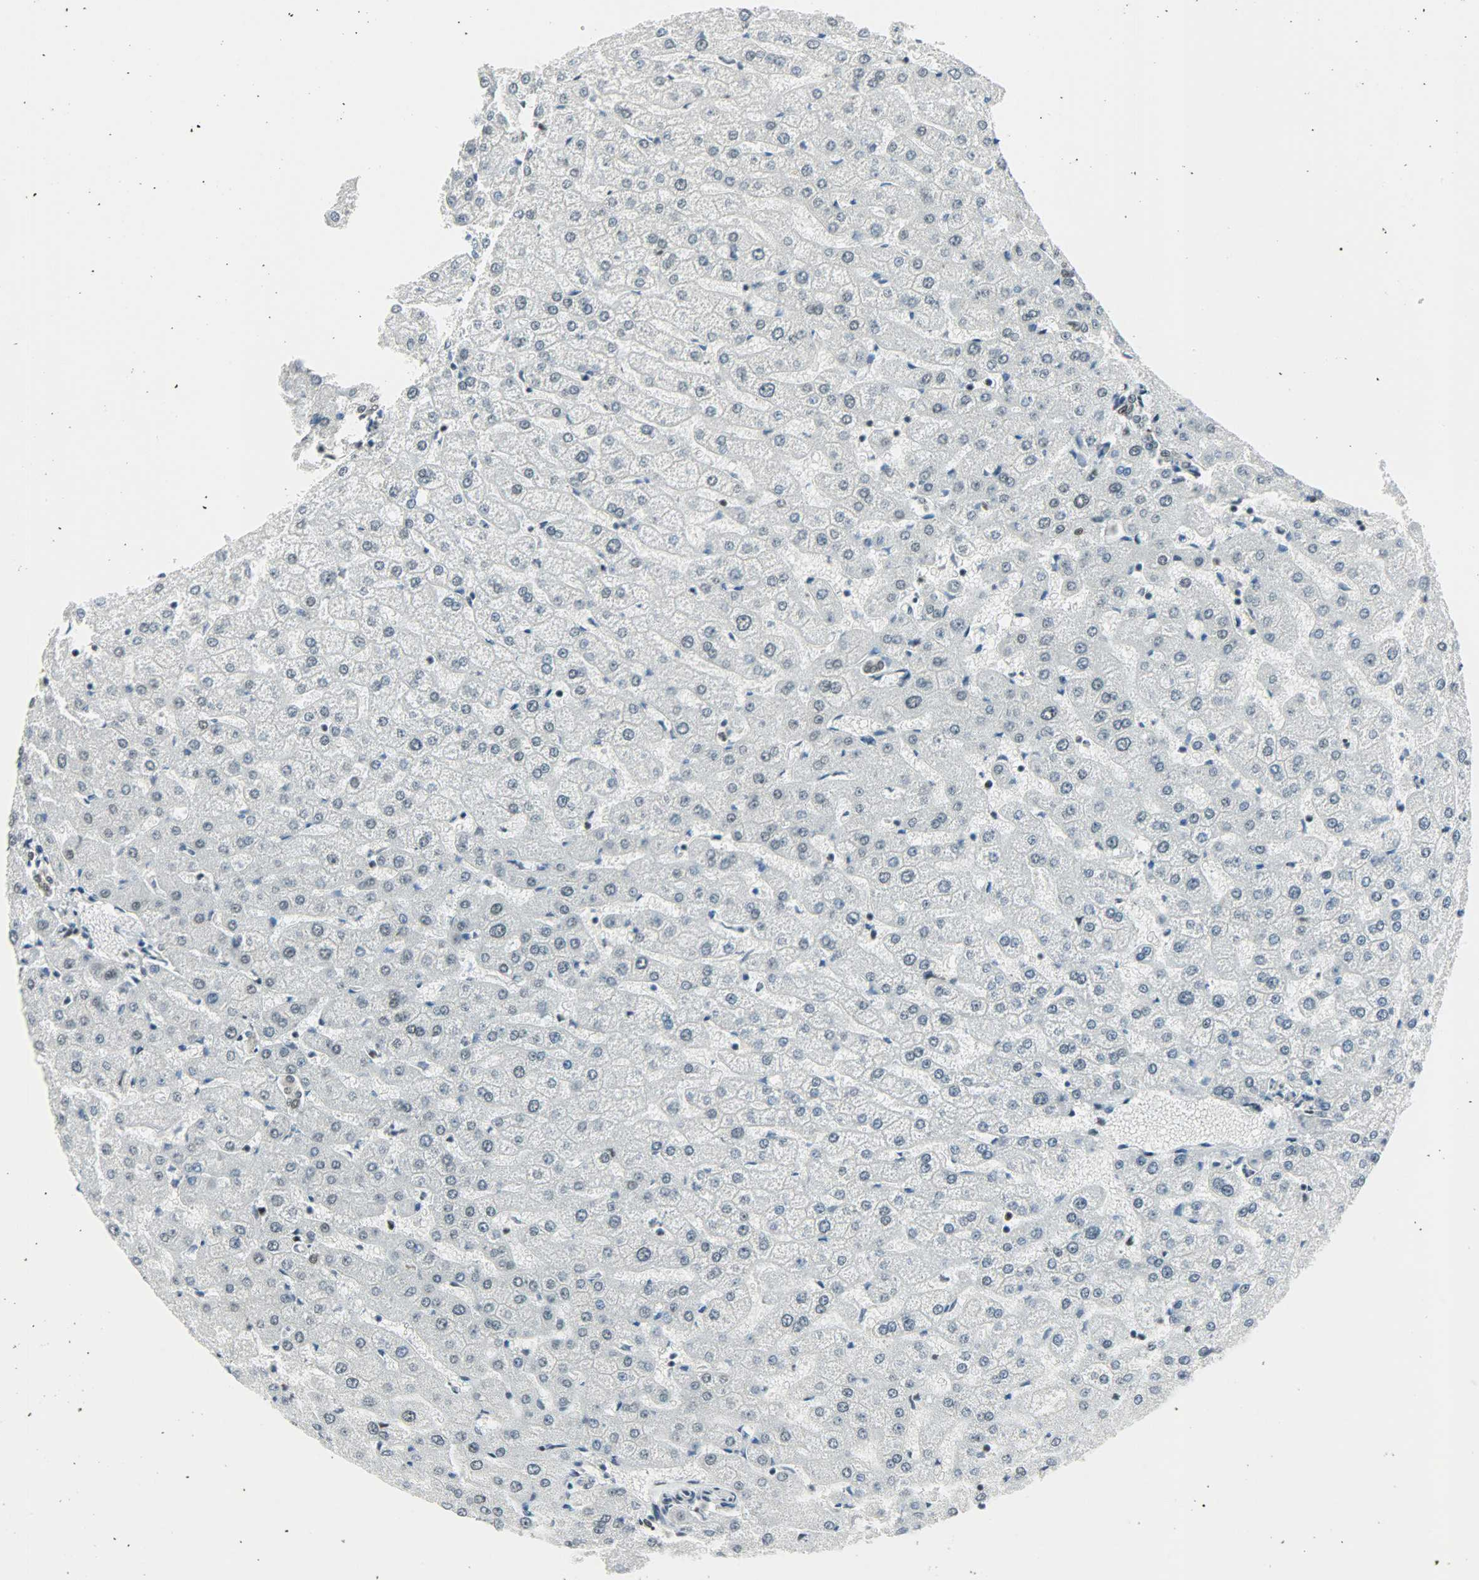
{"staining": {"intensity": "weak", "quantity": ">75%", "location": "nuclear"}, "tissue": "liver", "cell_type": "Cholangiocytes", "image_type": "normal", "snomed": [{"axis": "morphology", "description": "Normal tissue, NOS"}, {"axis": "morphology", "description": "Fibrosis, NOS"}, {"axis": "topography", "description": "Liver"}], "caption": "Immunohistochemical staining of unremarkable liver reveals >75% levels of weak nuclear protein expression in about >75% of cholangiocytes.", "gene": "SUGP1", "patient": {"sex": "female", "age": 29}}